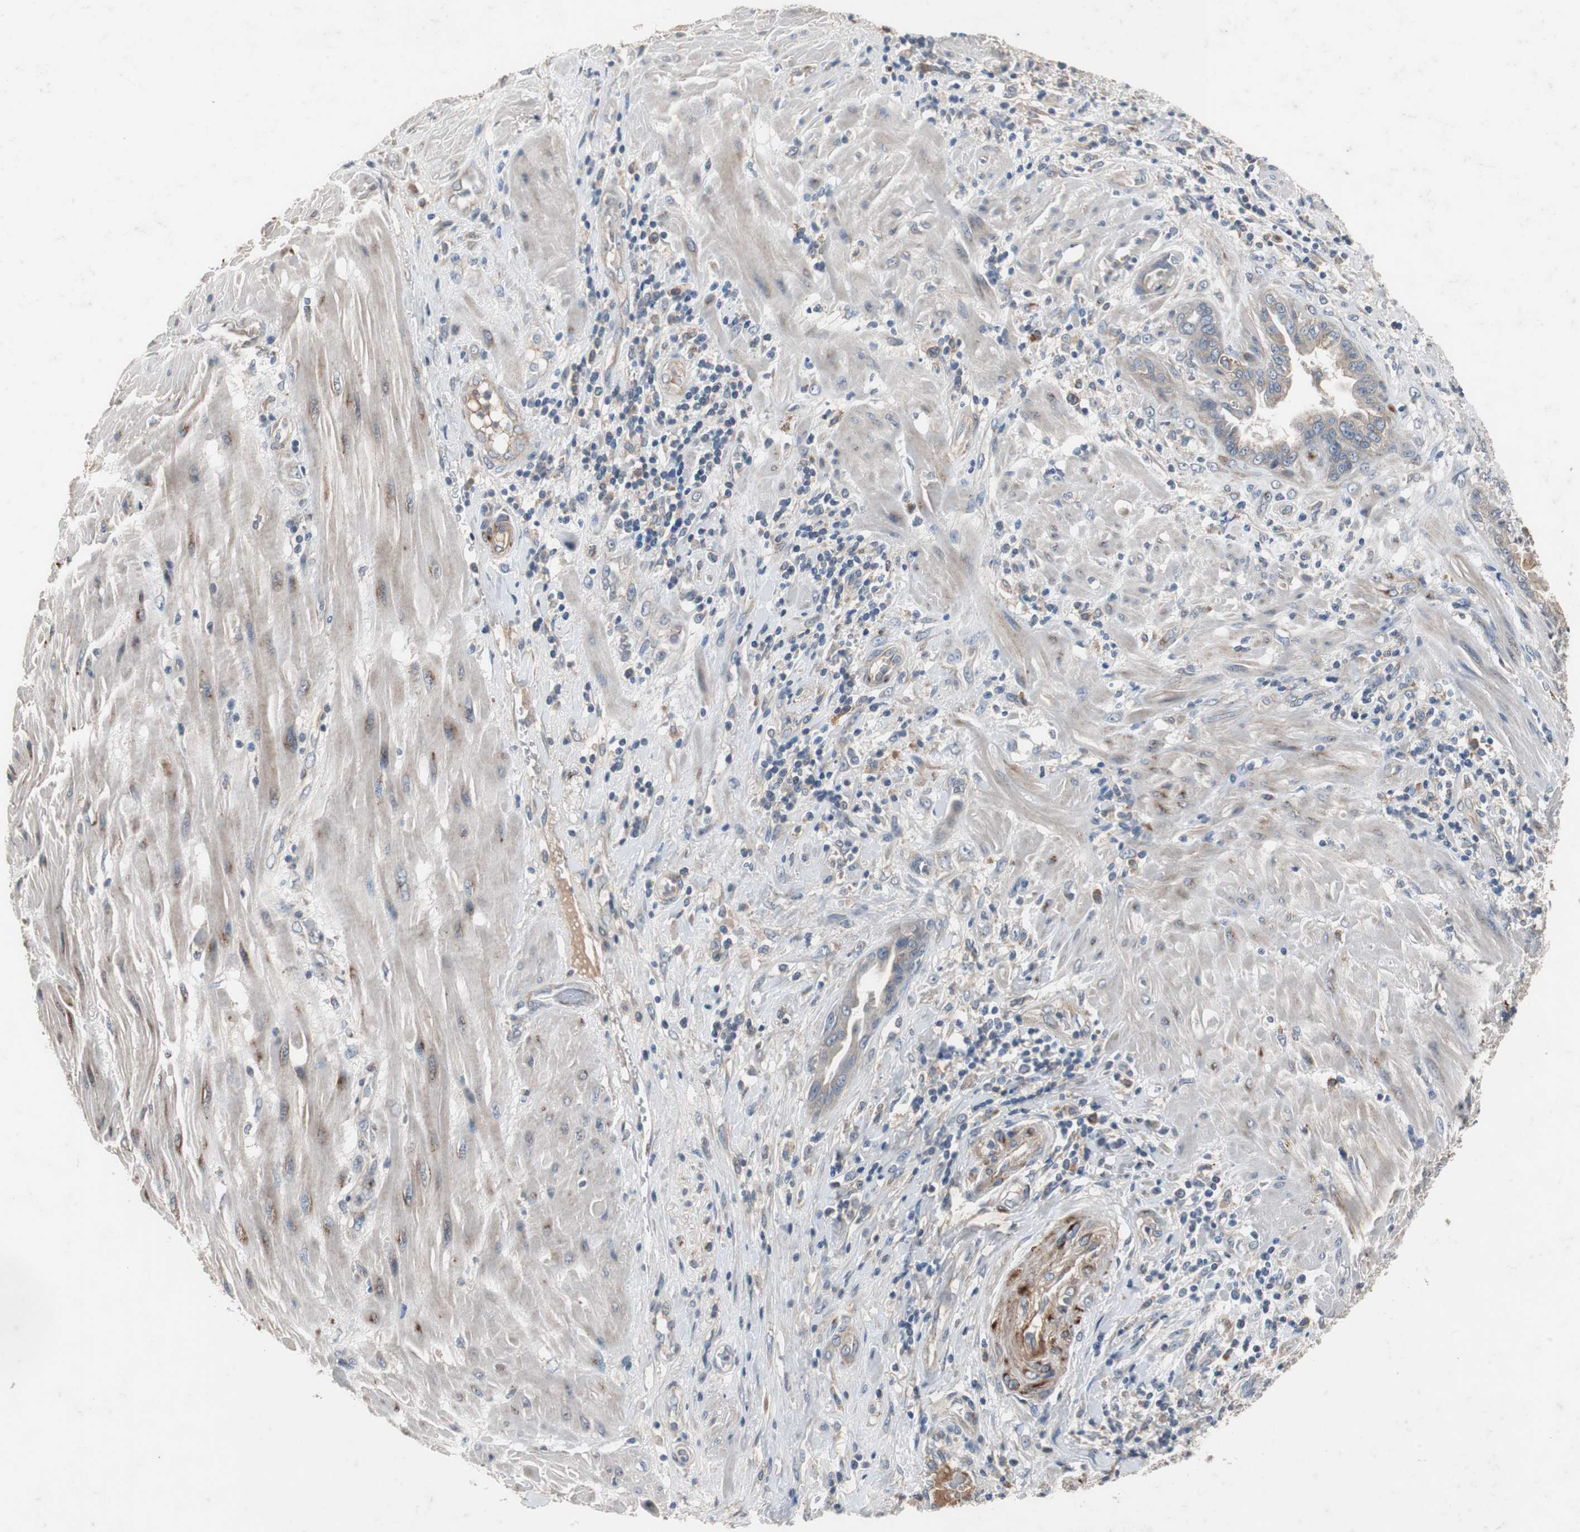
{"staining": {"intensity": "weak", "quantity": "25%-75%", "location": "cytoplasmic/membranous"}, "tissue": "pancreatic cancer", "cell_type": "Tumor cells", "image_type": "cancer", "snomed": [{"axis": "morphology", "description": "Adenocarcinoma, NOS"}, {"axis": "topography", "description": "Pancreas"}], "caption": "IHC image of neoplastic tissue: human pancreatic adenocarcinoma stained using IHC reveals low levels of weak protein expression localized specifically in the cytoplasmic/membranous of tumor cells, appearing as a cytoplasmic/membranous brown color.", "gene": "SORT1", "patient": {"sex": "female", "age": 64}}